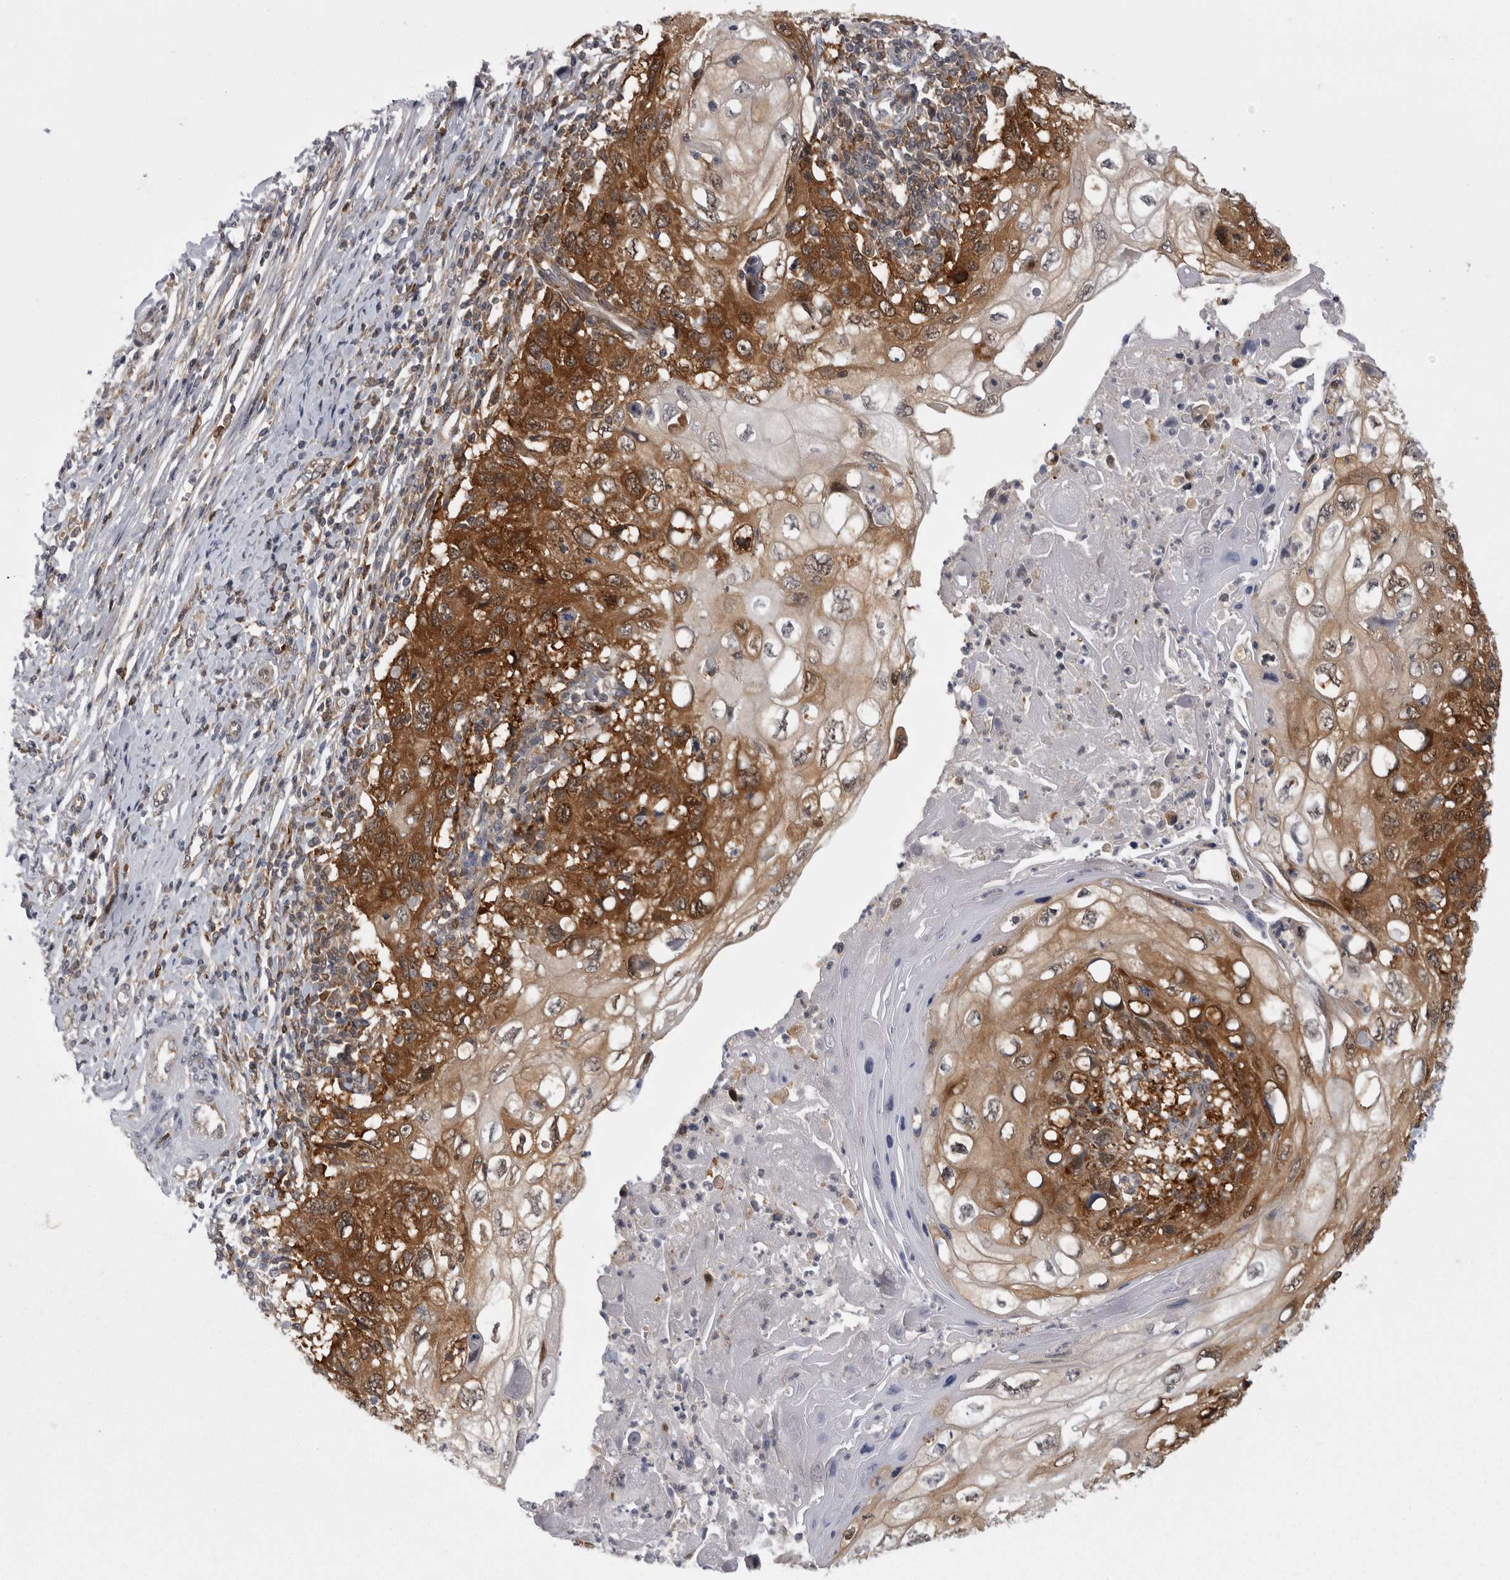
{"staining": {"intensity": "strong", "quantity": ">75%", "location": "cytoplasmic/membranous,nuclear"}, "tissue": "cervical cancer", "cell_type": "Tumor cells", "image_type": "cancer", "snomed": [{"axis": "morphology", "description": "Squamous cell carcinoma, NOS"}, {"axis": "topography", "description": "Cervix"}], "caption": "The immunohistochemical stain labels strong cytoplasmic/membranous and nuclear positivity in tumor cells of squamous cell carcinoma (cervical) tissue.", "gene": "CACYBP", "patient": {"sex": "female", "age": 70}}